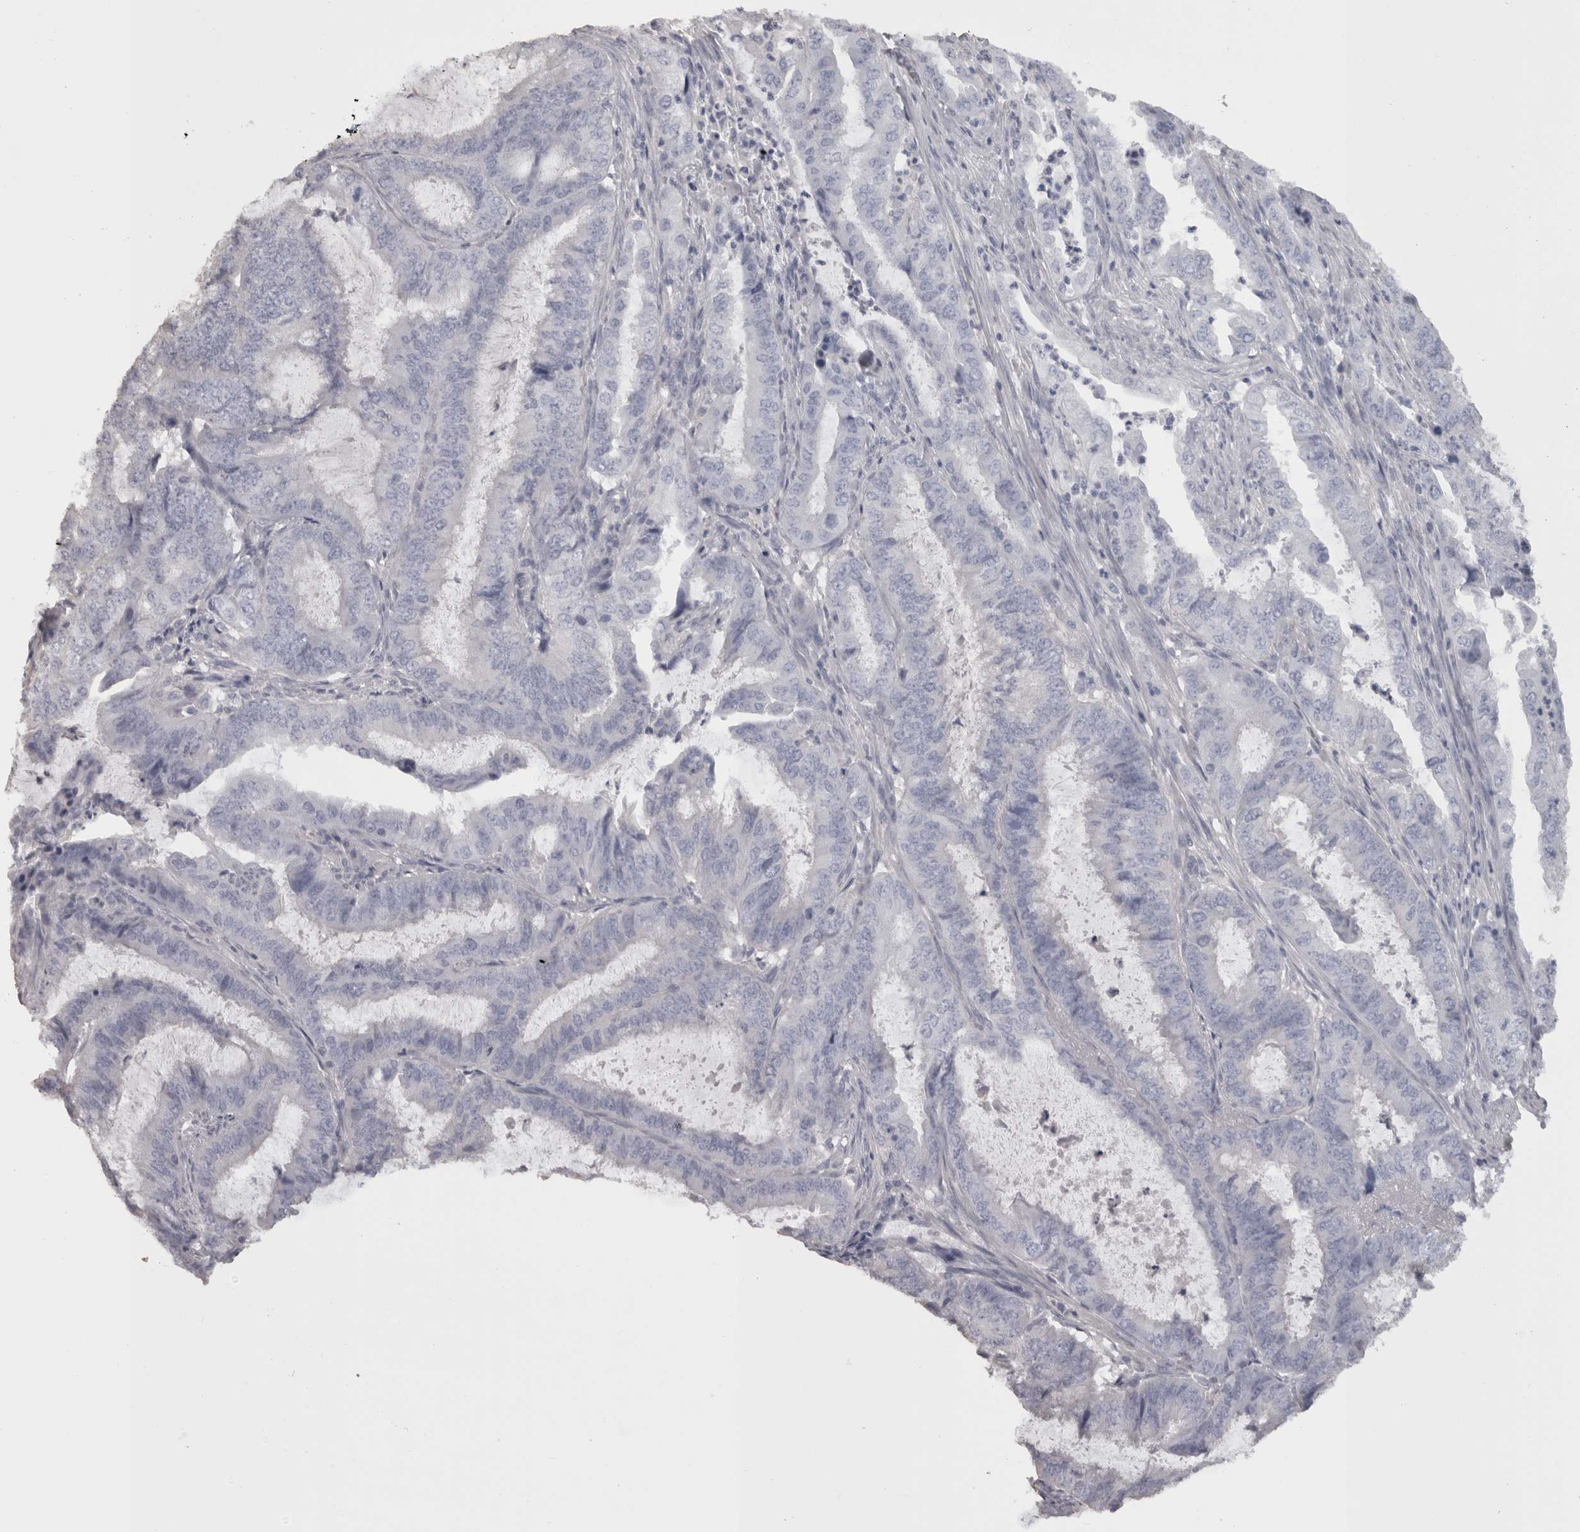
{"staining": {"intensity": "negative", "quantity": "none", "location": "none"}, "tissue": "endometrial cancer", "cell_type": "Tumor cells", "image_type": "cancer", "snomed": [{"axis": "morphology", "description": "Adenocarcinoma, NOS"}, {"axis": "topography", "description": "Endometrium"}], "caption": "Immunohistochemical staining of adenocarcinoma (endometrial) displays no significant positivity in tumor cells.", "gene": "CAMK2D", "patient": {"sex": "female", "age": 49}}